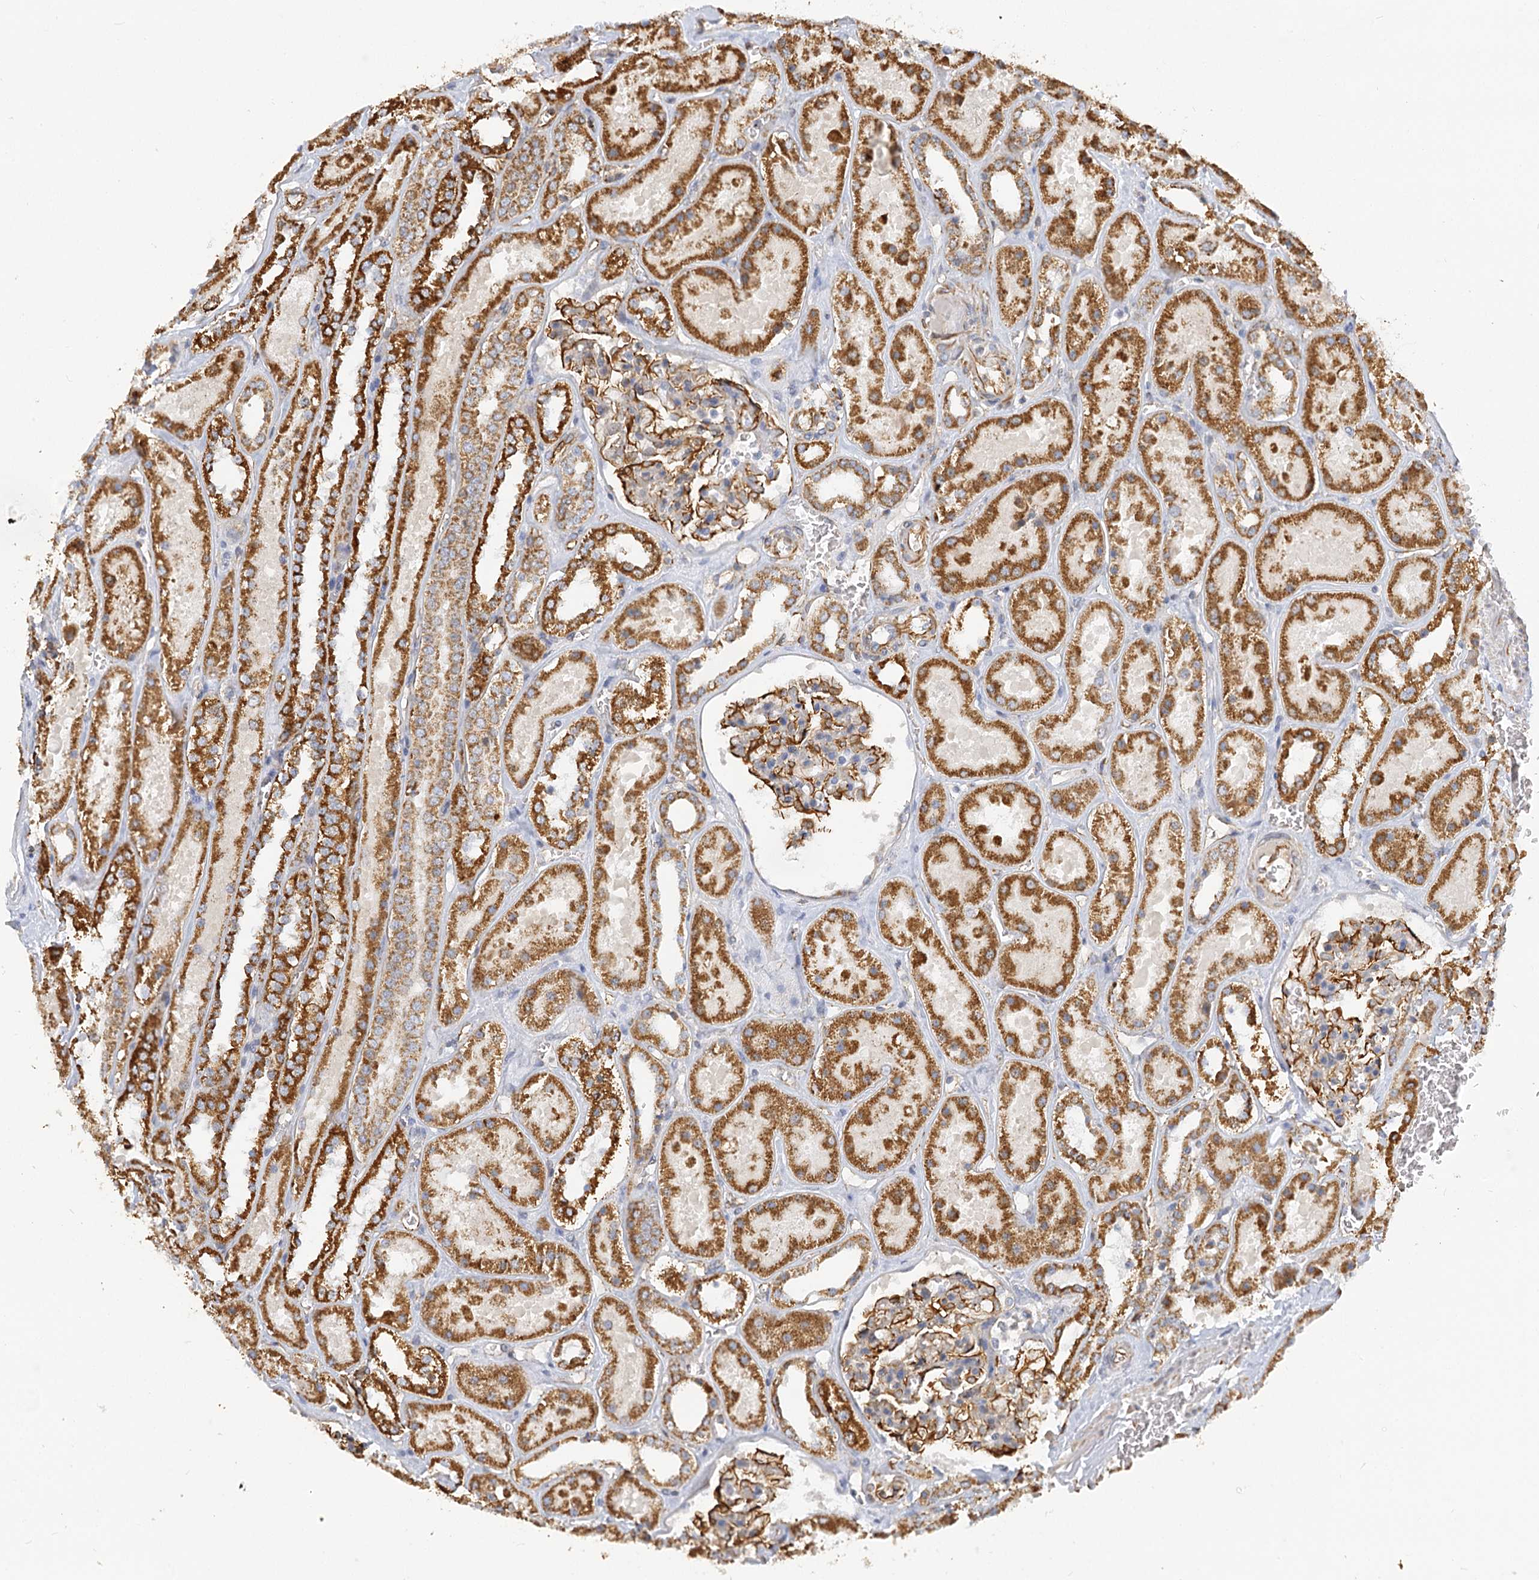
{"staining": {"intensity": "moderate", "quantity": "25%-75%", "location": "cytoplasmic/membranous"}, "tissue": "kidney", "cell_type": "Cells in glomeruli", "image_type": "normal", "snomed": [{"axis": "morphology", "description": "Normal tissue, NOS"}, {"axis": "topography", "description": "Kidney"}], "caption": "Immunohistochemical staining of benign kidney displays moderate cytoplasmic/membranous protein staining in approximately 25%-75% of cells in glomeruli.", "gene": "NELL2", "patient": {"sex": "female", "age": 41}}